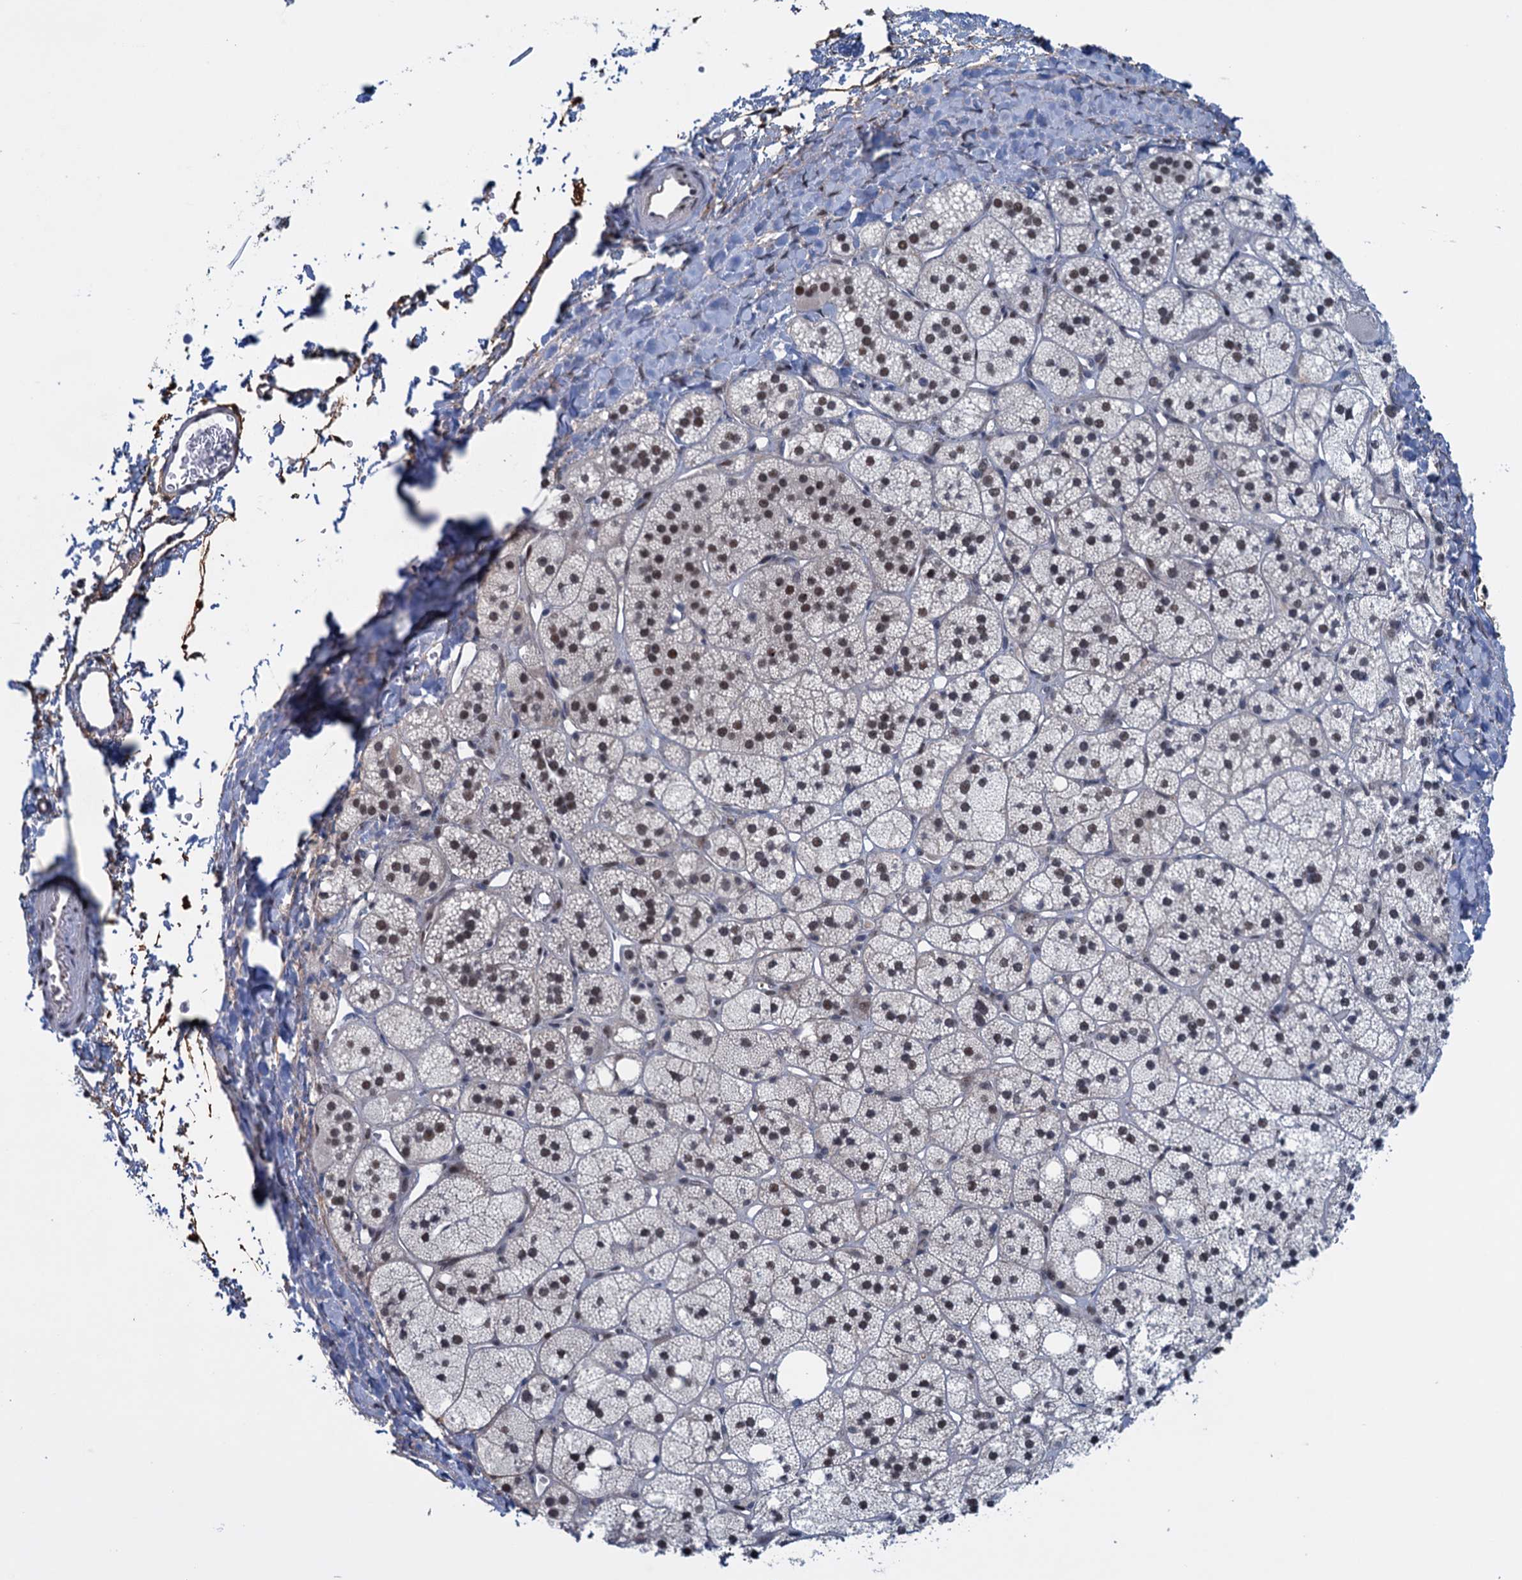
{"staining": {"intensity": "moderate", "quantity": ">75%", "location": "nuclear"}, "tissue": "adrenal gland", "cell_type": "Glandular cells", "image_type": "normal", "snomed": [{"axis": "morphology", "description": "Normal tissue, NOS"}, {"axis": "topography", "description": "Adrenal gland"}], "caption": "Immunohistochemical staining of unremarkable adrenal gland shows >75% levels of moderate nuclear protein staining in about >75% of glandular cells. The staining was performed using DAB (3,3'-diaminobenzidine) to visualize the protein expression in brown, while the nuclei were stained in blue with hematoxylin (Magnification: 20x).", "gene": "SAE1", "patient": {"sex": "male", "age": 61}}